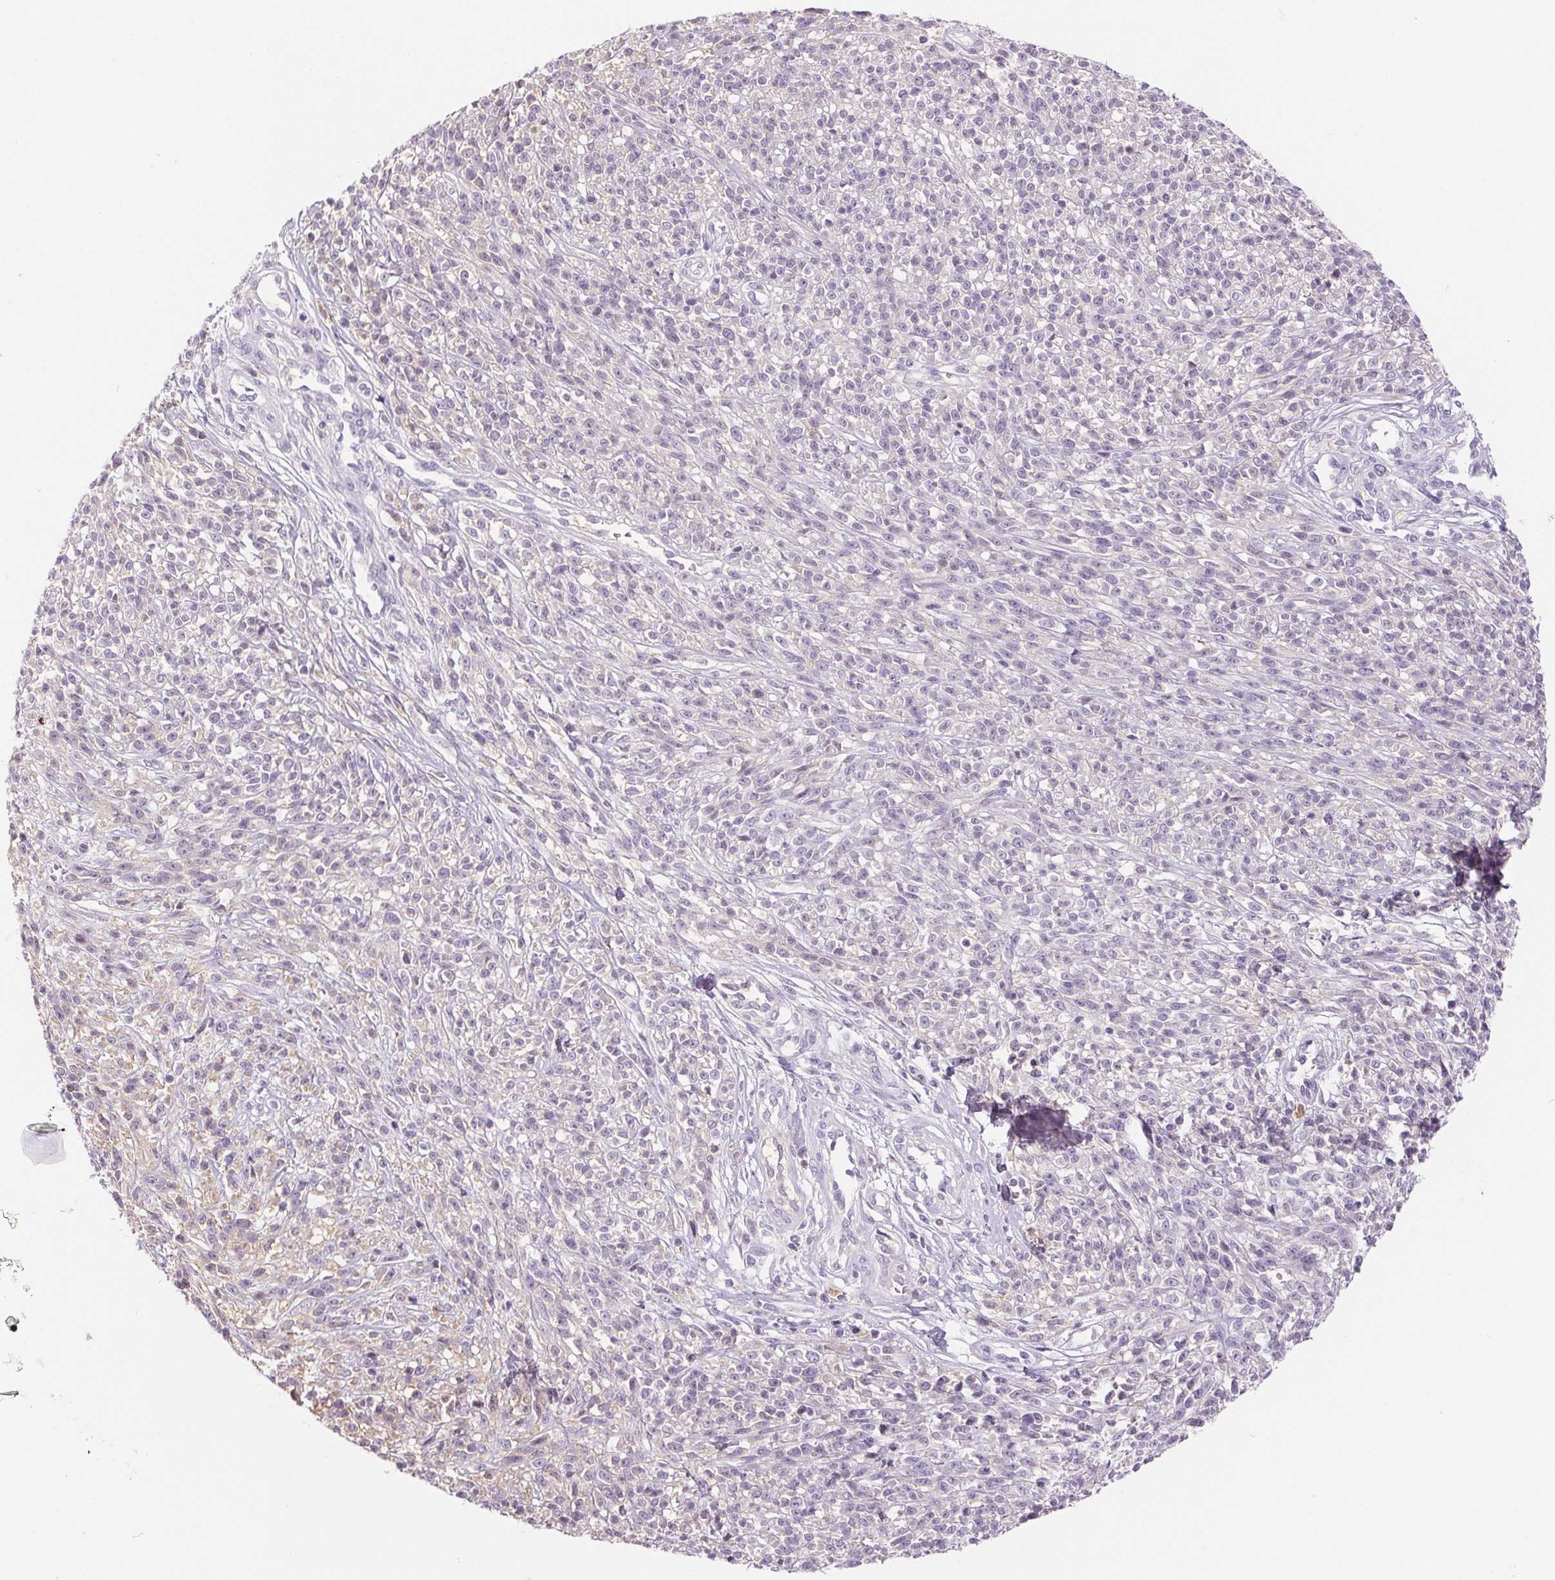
{"staining": {"intensity": "negative", "quantity": "none", "location": "none"}, "tissue": "melanoma", "cell_type": "Tumor cells", "image_type": "cancer", "snomed": [{"axis": "morphology", "description": "Malignant melanoma, NOS"}, {"axis": "topography", "description": "Skin"}, {"axis": "topography", "description": "Skin of trunk"}], "caption": "The image reveals no significant staining in tumor cells of malignant melanoma. (Stains: DAB (3,3'-diaminobenzidine) IHC with hematoxylin counter stain, Microscopy: brightfield microscopy at high magnification).", "gene": "IFIT1B", "patient": {"sex": "male", "age": 74}}